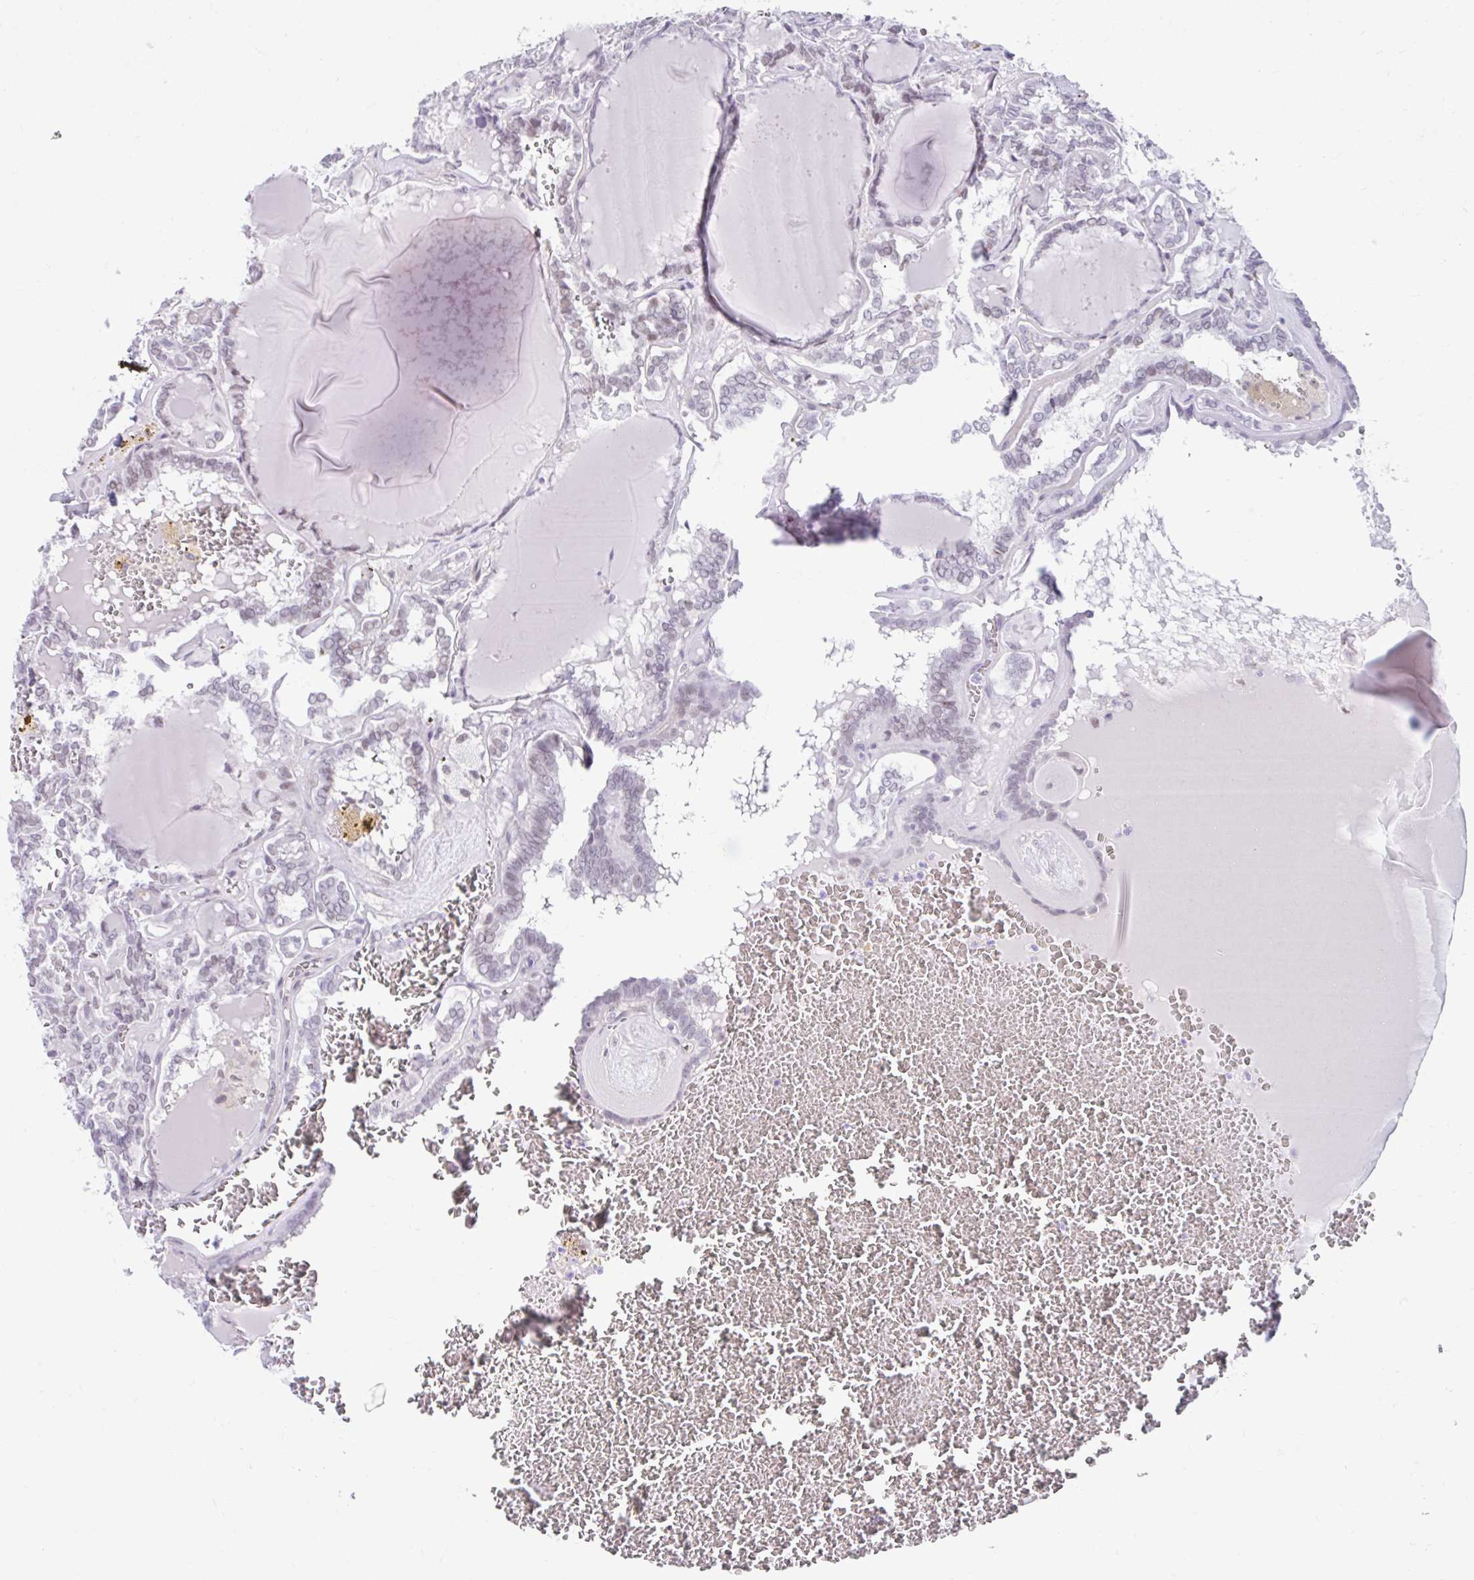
{"staining": {"intensity": "weak", "quantity": "<25%", "location": "nuclear"}, "tissue": "thyroid cancer", "cell_type": "Tumor cells", "image_type": "cancer", "snomed": [{"axis": "morphology", "description": "Papillary adenocarcinoma, NOS"}, {"axis": "topography", "description": "Thyroid gland"}], "caption": "Tumor cells show no significant protein expression in thyroid cancer. (DAB (3,3'-diaminobenzidine) IHC with hematoxylin counter stain).", "gene": "DCAF17", "patient": {"sex": "female", "age": 72}}